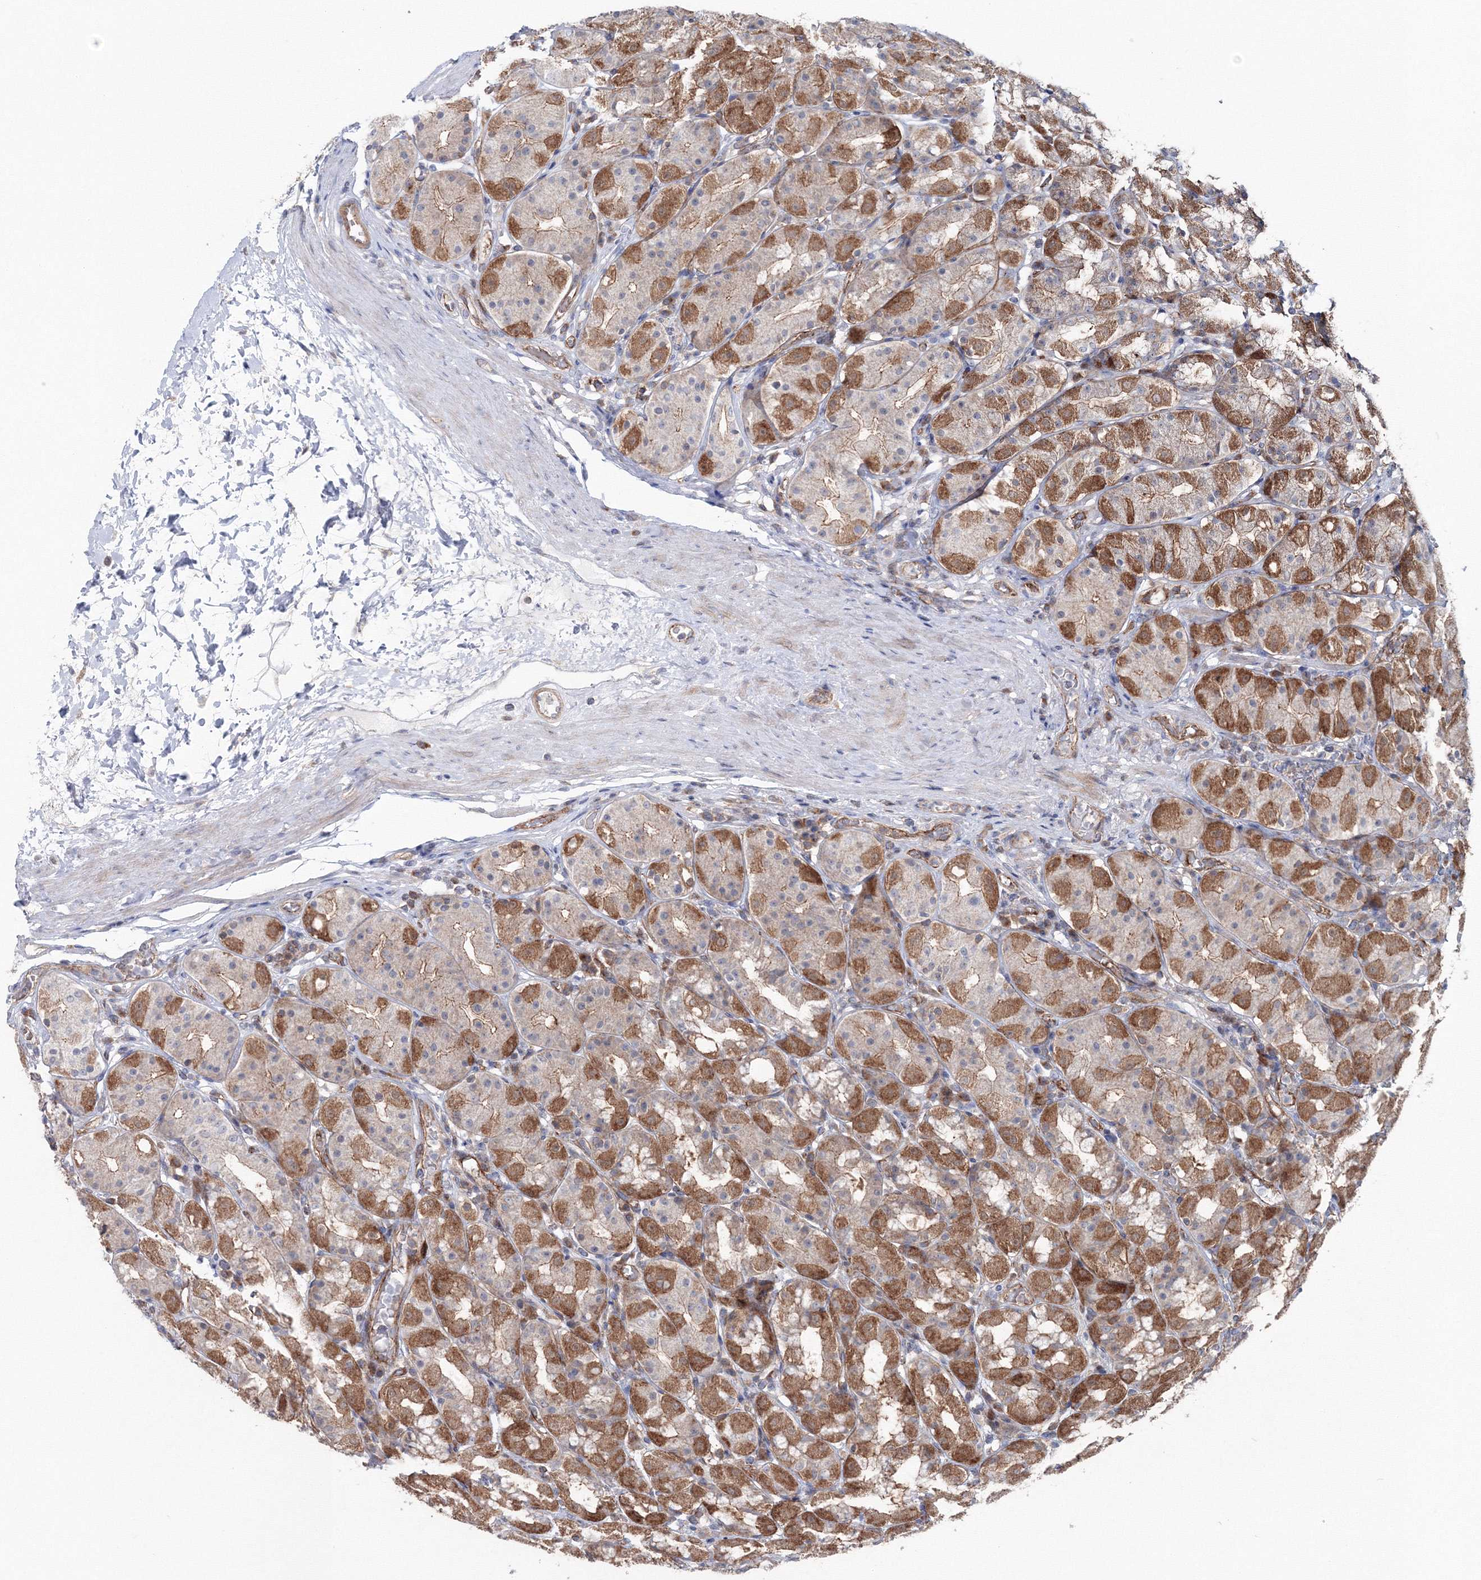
{"staining": {"intensity": "moderate", "quantity": ">75%", "location": "cytoplasmic/membranous"}, "tissue": "stomach", "cell_type": "Glandular cells", "image_type": "normal", "snomed": [{"axis": "morphology", "description": "Normal tissue, NOS"}, {"axis": "topography", "description": "Stomach, lower"}], "caption": "An IHC image of normal tissue is shown. Protein staining in brown highlights moderate cytoplasmic/membranous positivity in stomach within glandular cells. Ihc stains the protein of interest in brown and the nuclei are stained blue.", "gene": "GGA2", "patient": {"sex": "female", "age": 56}}